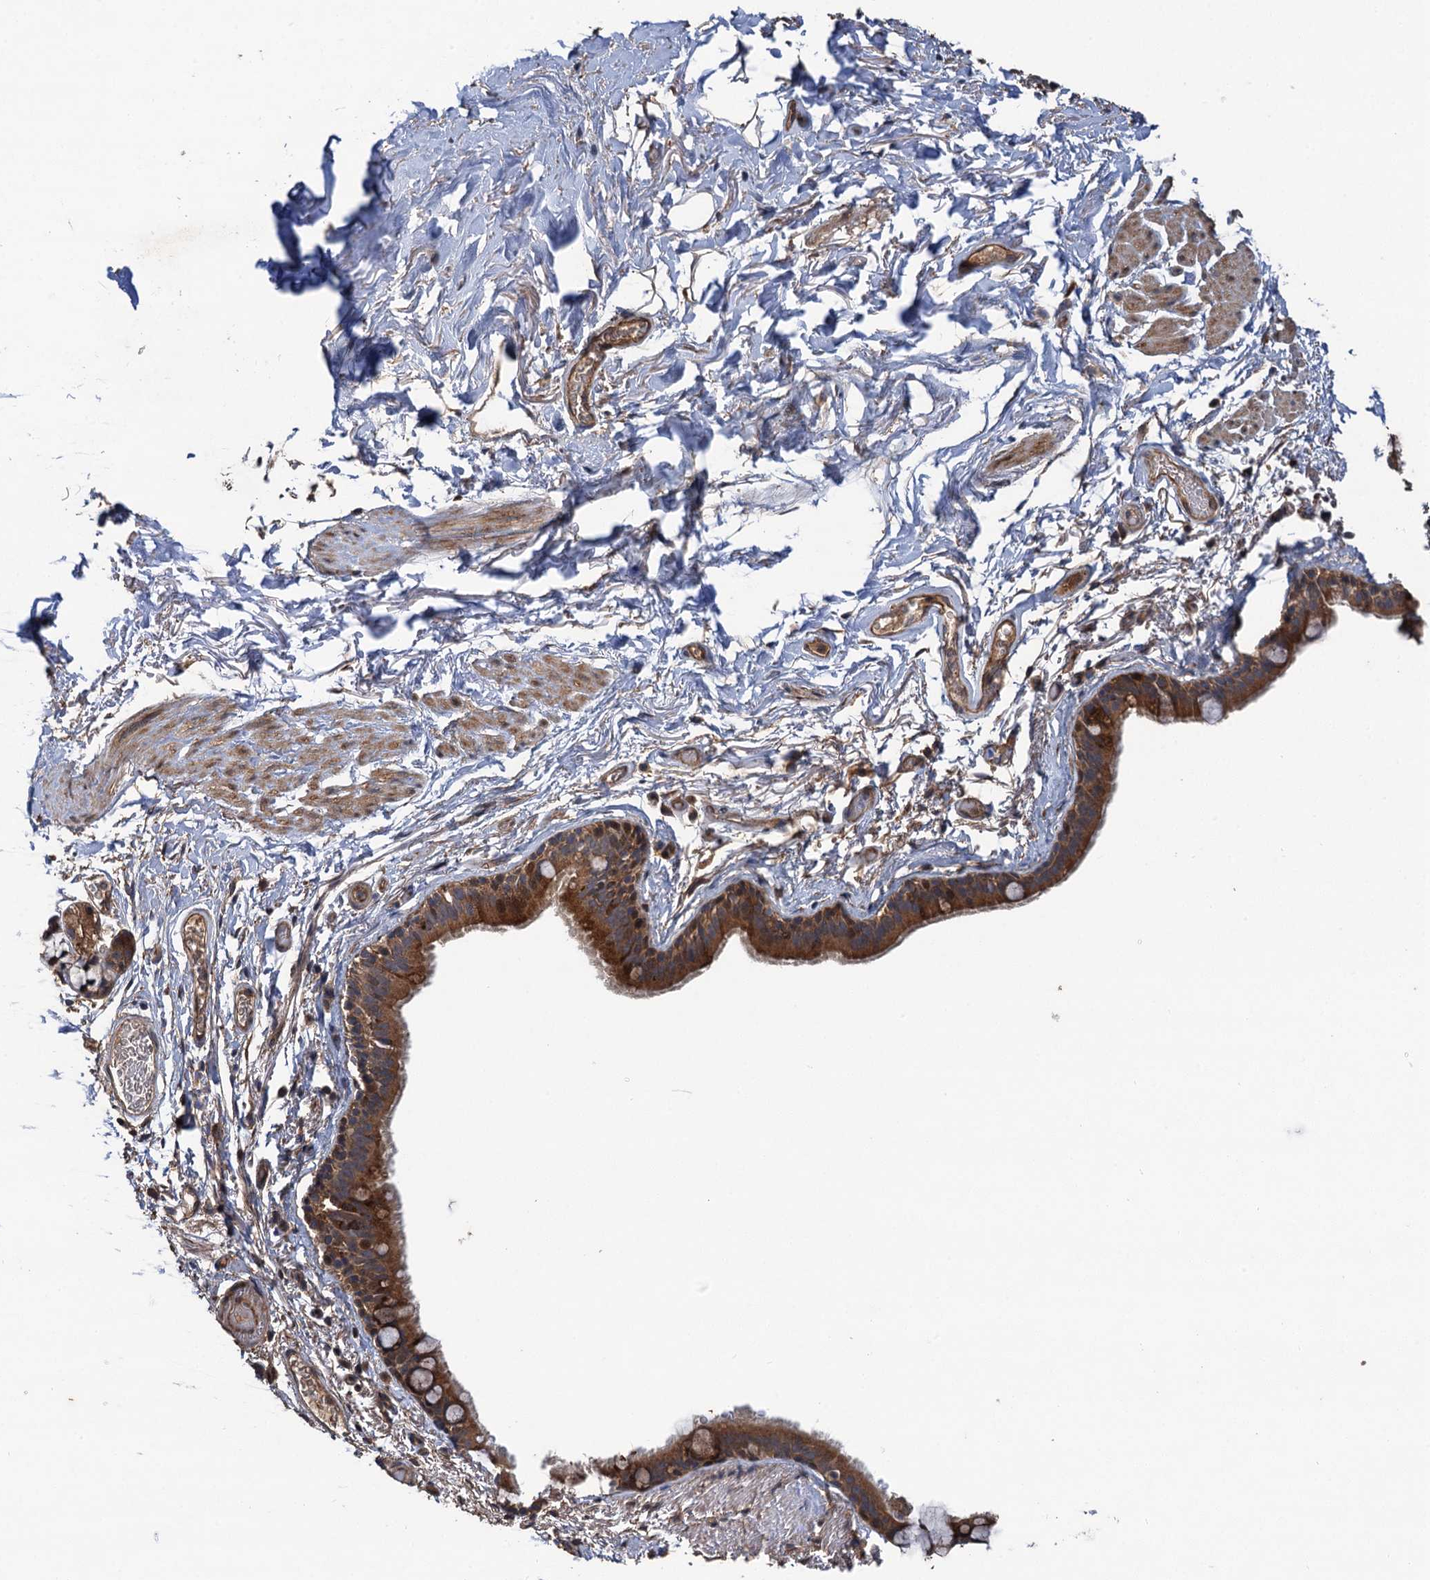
{"staining": {"intensity": "moderate", "quantity": ">75%", "location": "cytoplasmic/membranous,nuclear"}, "tissue": "bronchus", "cell_type": "Respiratory epithelial cells", "image_type": "normal", "snomed": [{"axis": "morphology", "description": "Normal tissue, NOS"}, {"axis": "topography", "description": "Cartilage tissue"}], "caption": "Immunohistochemistry micrograph of unremarkable human bronchus stained for a protein (brown), which exhibits medium levels of moderate cytoplasmic/membranous,nuclear positivity in about >75% of respiratory epithelial cells.", "gene": "TMEM39B", "patient": {"sex": "male", "age": 63}}